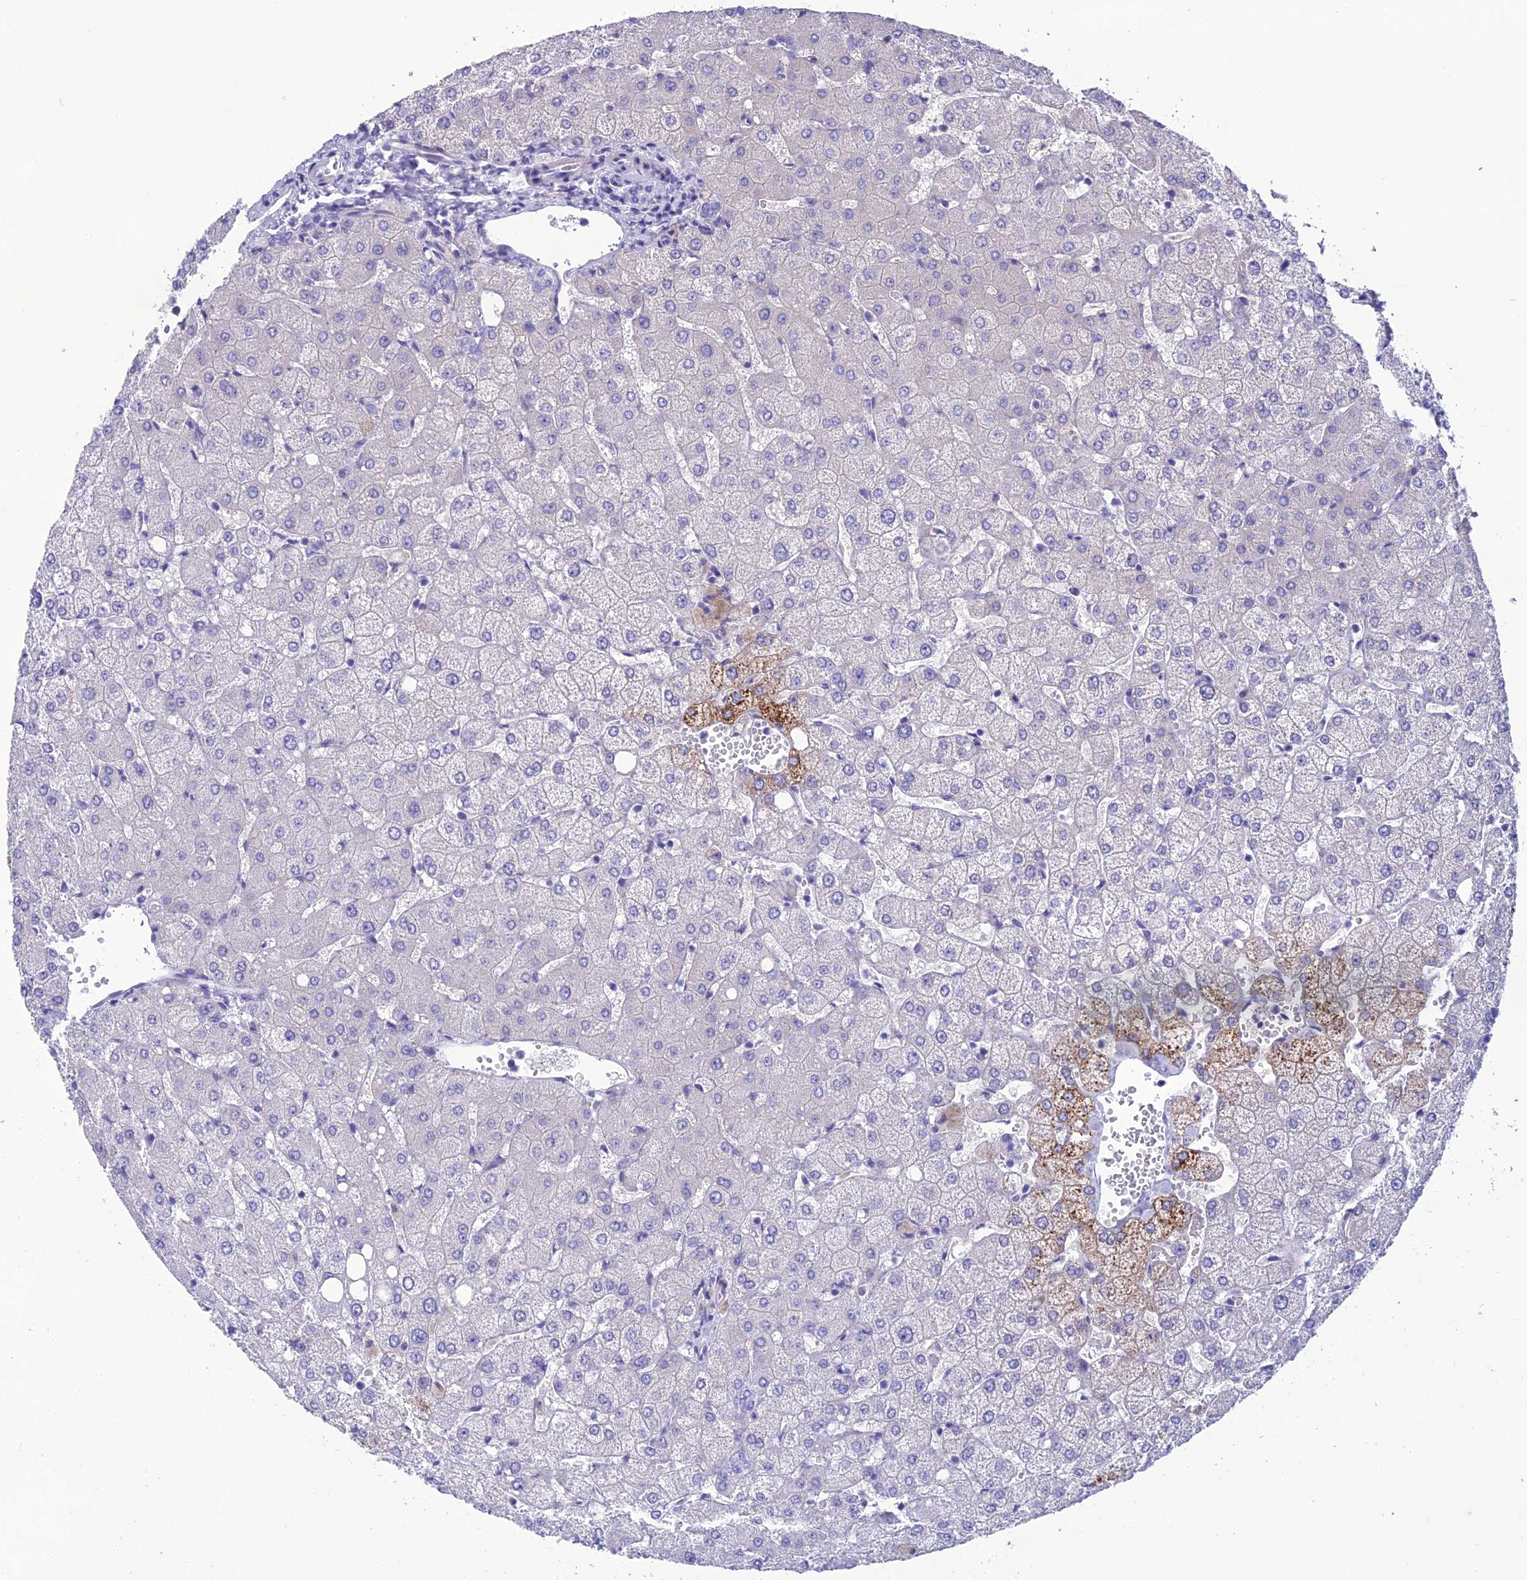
{"staining": {"intensity": "negative", "quantity": "none", "location": "none"}, "tissue": "liver", "cell_type": "Cholangiocytes", "image_type": "normal", "snomed": [{"axis": "morphology", "description": "Normal tissue, NOS"}, {"axis": "topography", "description": "Liver"}], "caption": "Immunohistochemical staining of normal human liver demonstrates no significant positivity in cholangiocytes. (DAB immunohistochemistry (IHC), high magnification).", "gene": "OR56B1", "patient": {"sex": "female", "age": 54}}